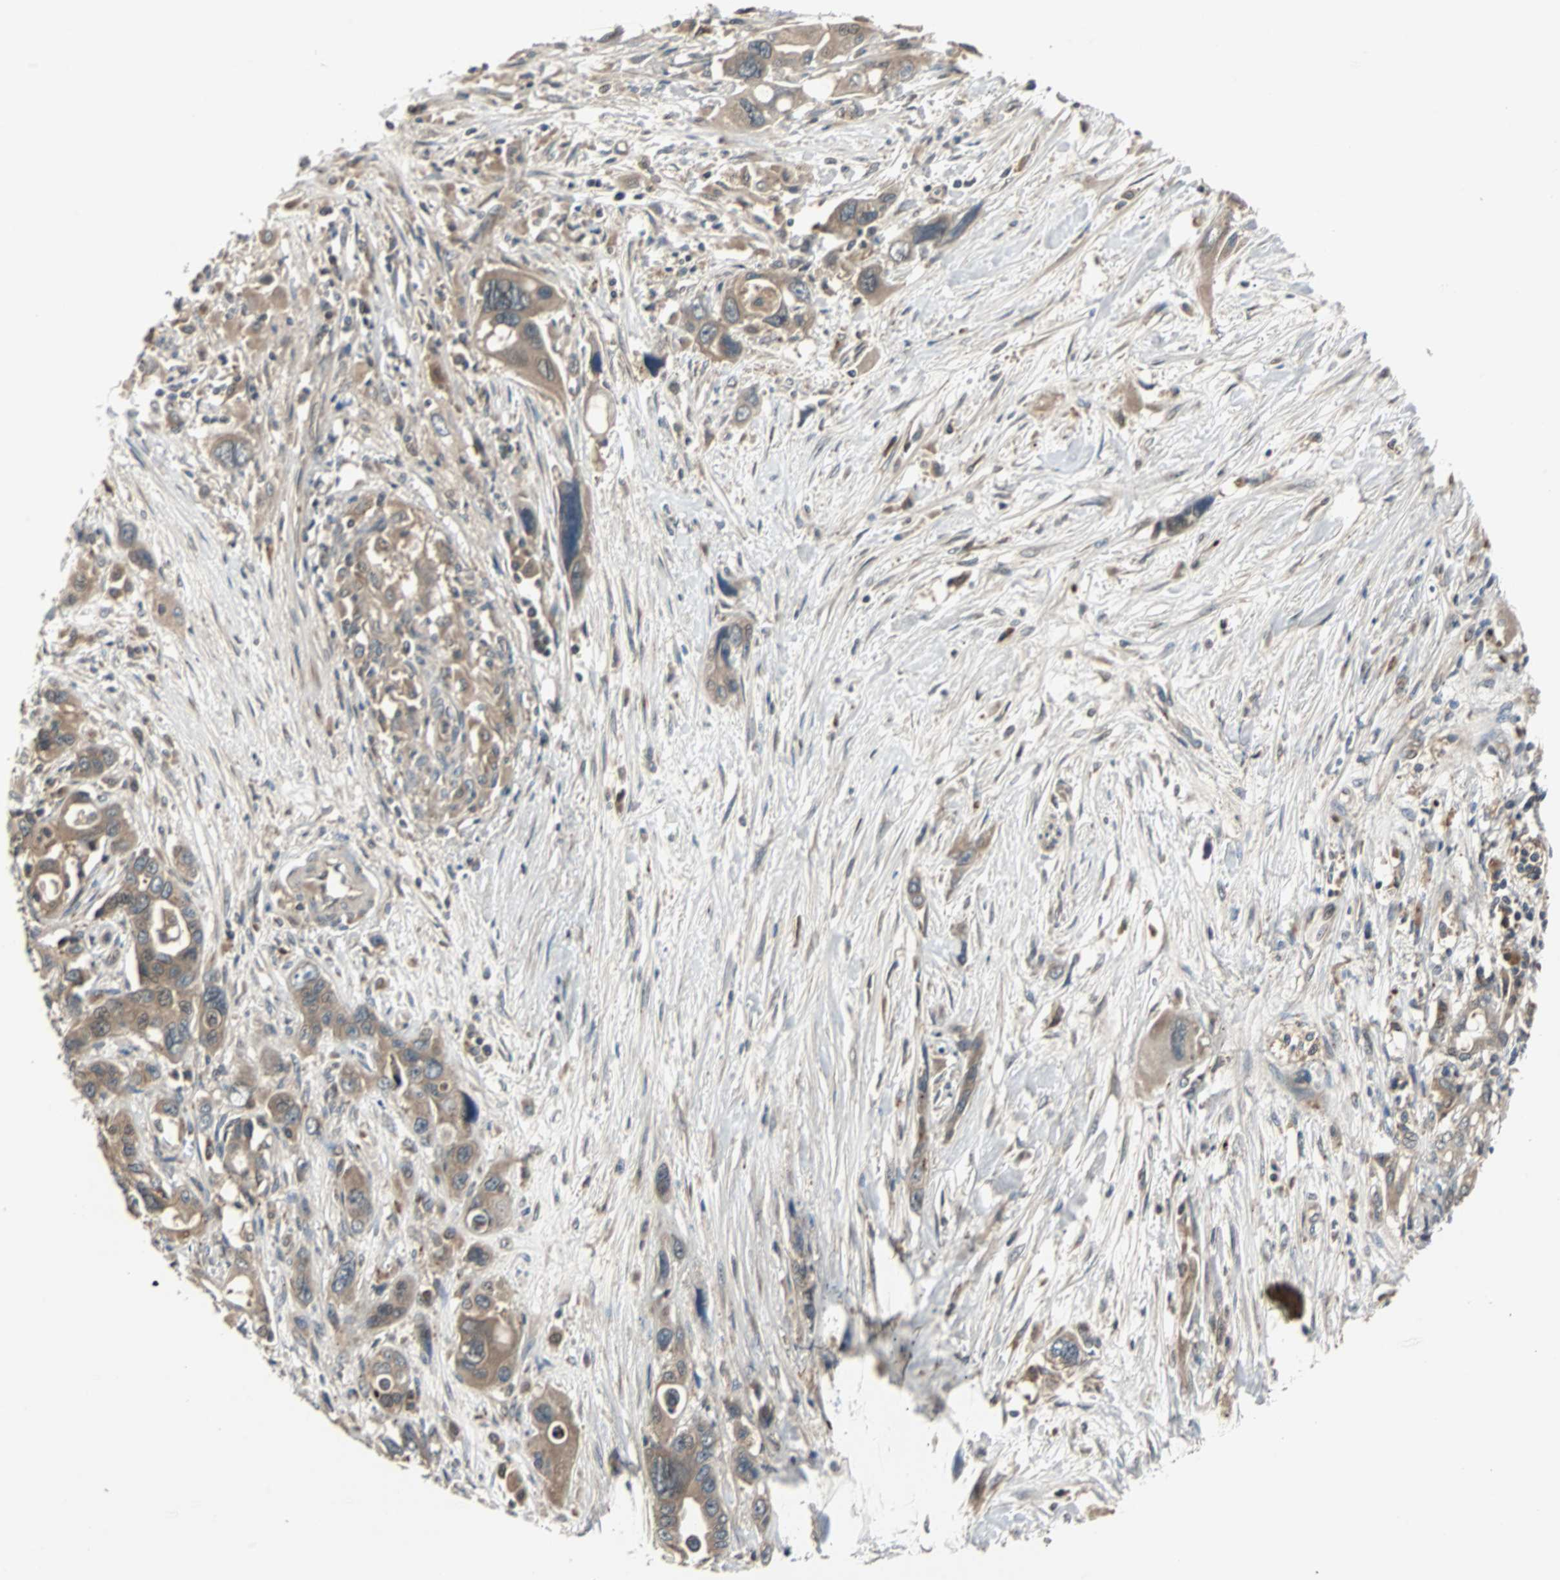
{"staining": {"intensity": "moderate", "quantity": ">75%", "location": "cytoplasmic/membranous"}, "tissue": "pancreatic cancer", "cell_type": "Tumor cells", "image_type": "cancer", "snomed": [{"axis": "morphology", "description": "Adenocarcinoma, NOS"}, {"axis": "topography", "description": "Pancreas"}], "caption": "Pancreatic adenocarcinoma was stained to show a protein in brown. There is medium levels of moderate cytoplasmic/membranous staining in approximately >75% of tumor cells.", "gene": "ARF1", "patient": {"sex": "male", "age": 46}}